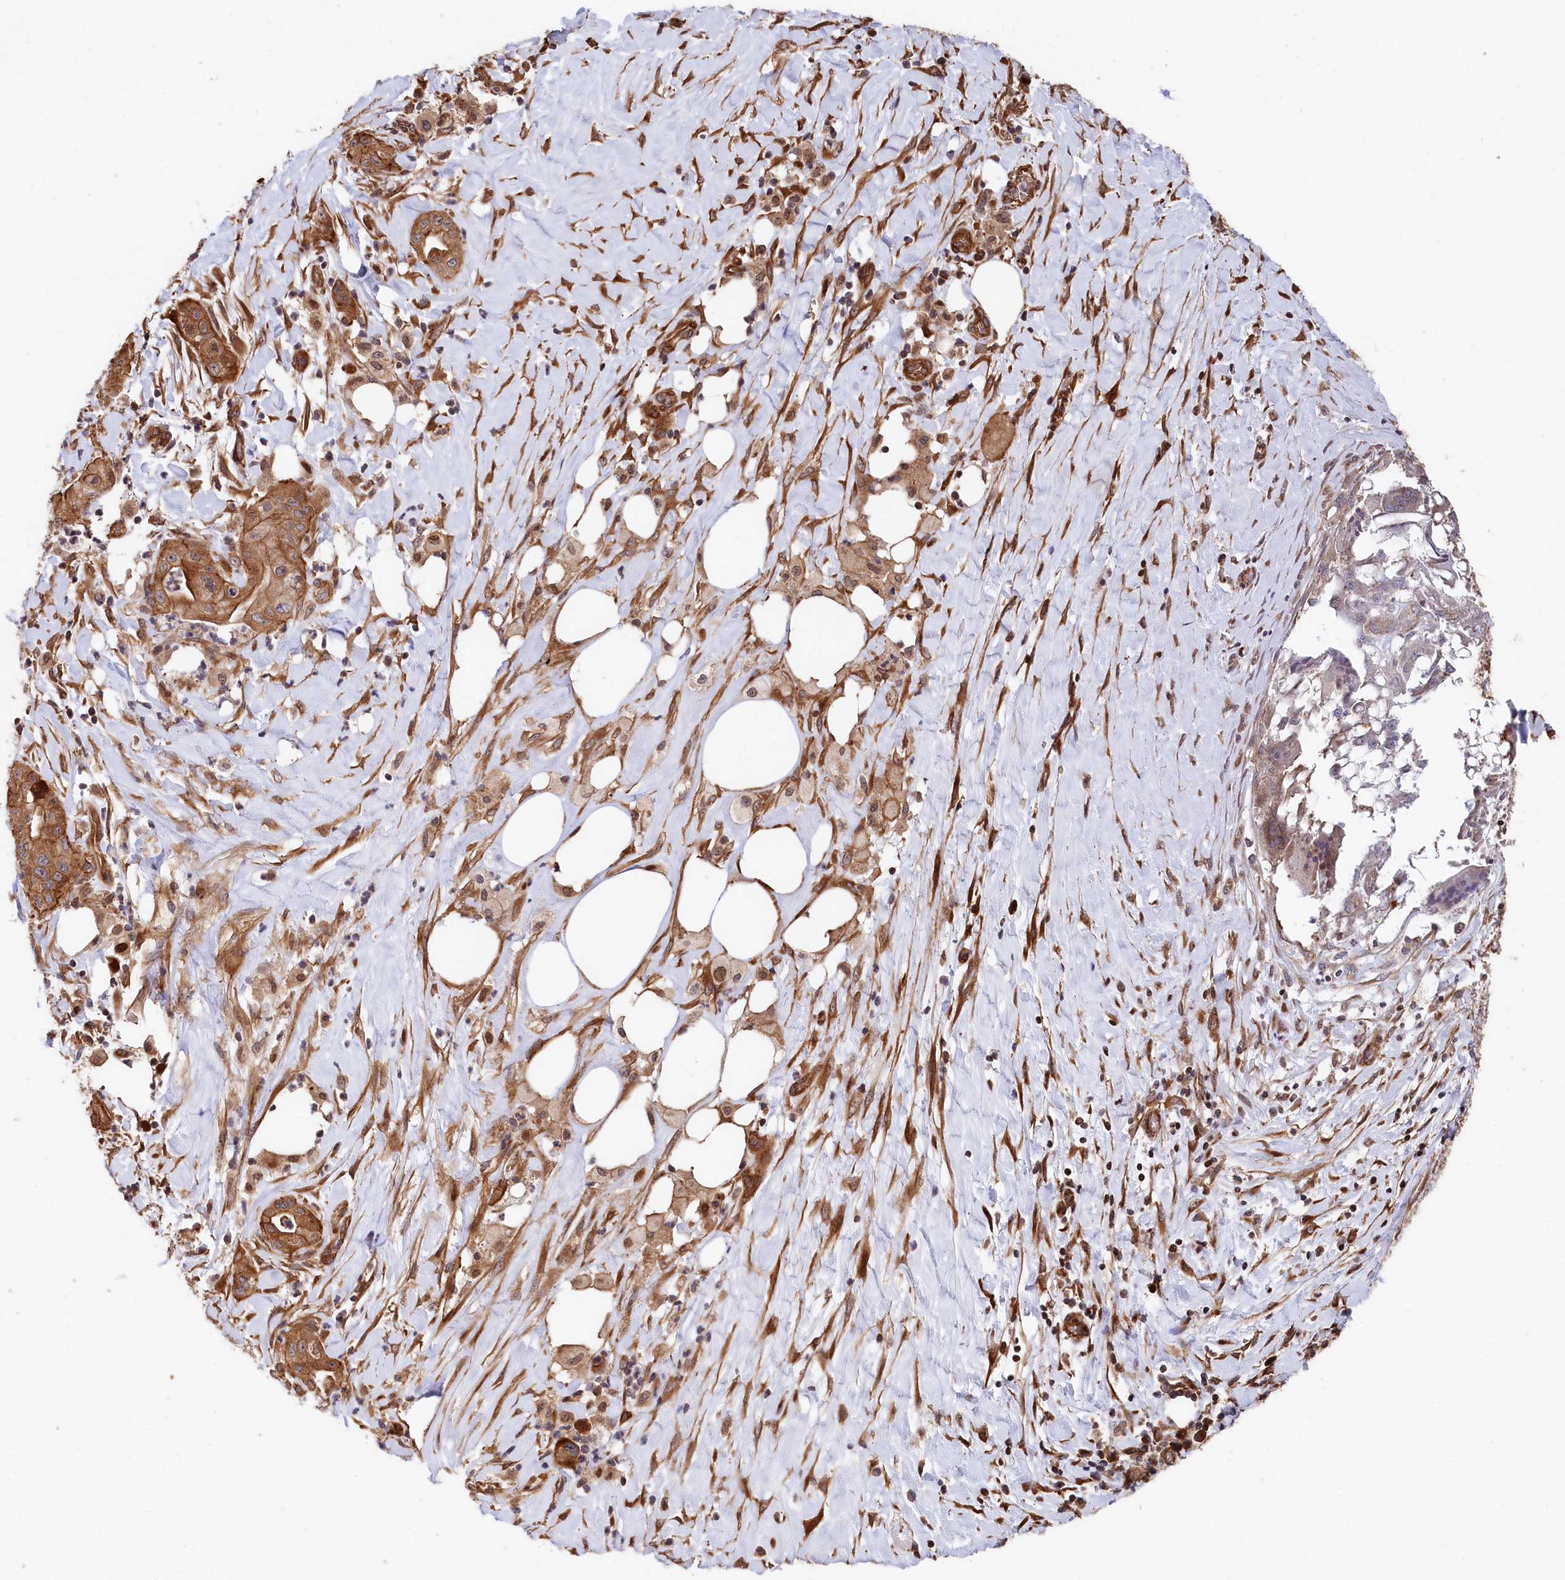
{"staining": {"intensity": "strong", "quantity": ">75%", "location": "cytoplasmic/membranous"}, "tissue": "pancreatic cancer", "cell_type": "Tumor cells", "image_type": "cancer", "snomed": [{"axis": "morphology", "description": "Adenocarcinoma, NOS"}, {"axis": "topography", "description": "Pancreas"}], "caption": "Pancreatic cancer tissue reveals strong cytoplasmic/membranous staining in about >75% of tumor cells, visualized by immunohistochemistry. The staining is performed using DAB brown chromogen to label protein expression. The nuclei are counter-stained blue using hematoxylin.", "gene": "TNKS1BP1", "patient": {"sex": "male", "age": 58}}